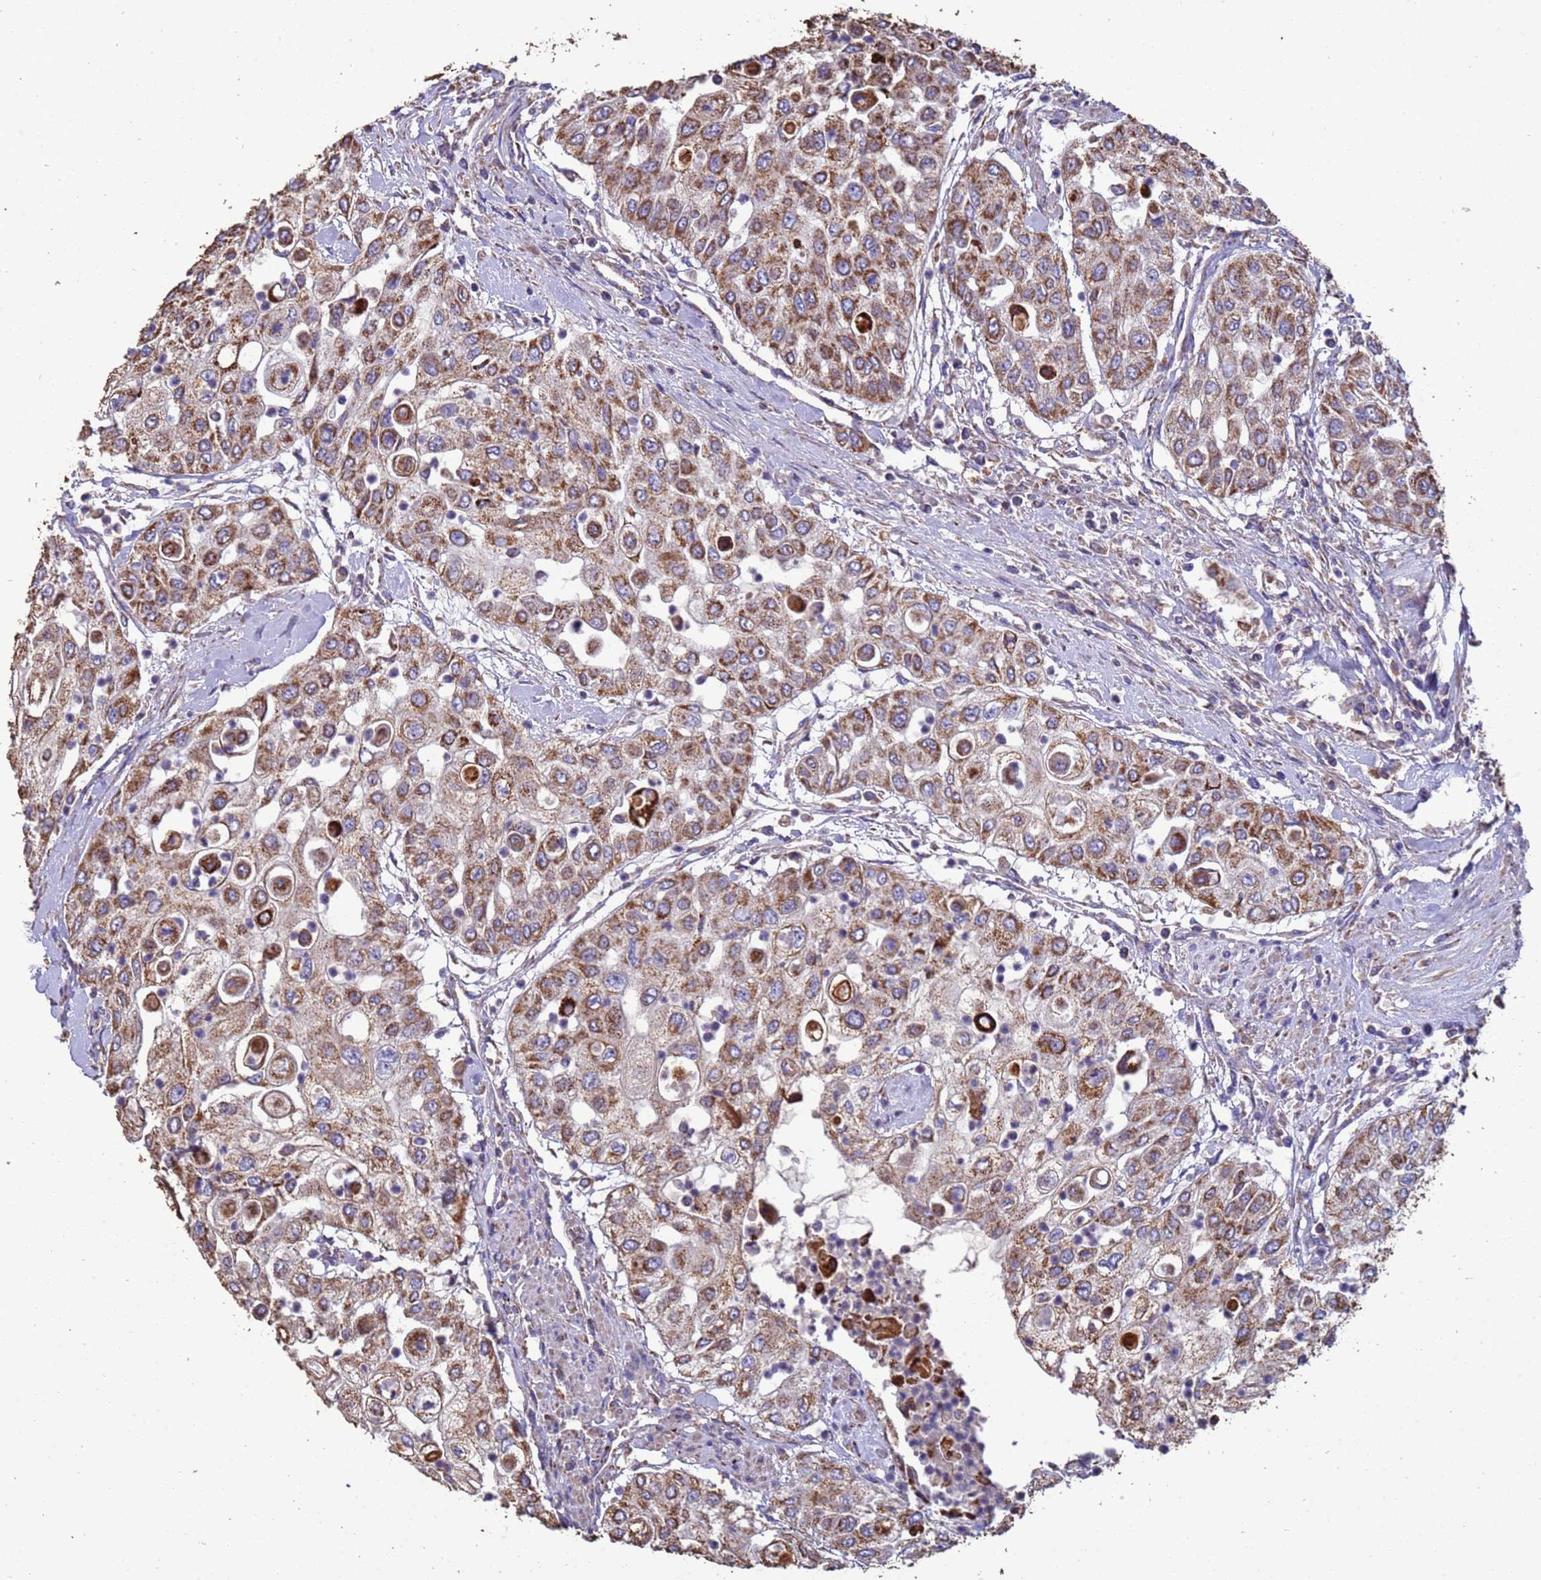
{"staining": {"intensity": "moderate", "quantity": ">75%", "location": "cytoplasmic/membranous"}, "tissue": "urothelial cancer", "cell_type": "Tumor cells", "image_type": "cancer", "snomed": [{"axis": "morphology", "description": "Urothelial carcinoma, High grade"}, {"axis": "topography", "description": "Urinary bladder"}], "caption": "Tumor cells show medium levels of moderate cytoplasmic/membranous positivity in approximately >75% of cells in human urothelial carcinoma (high-grade).", "gene": "ZNFX1", "patient": {"sex": "female", "age": 79}}